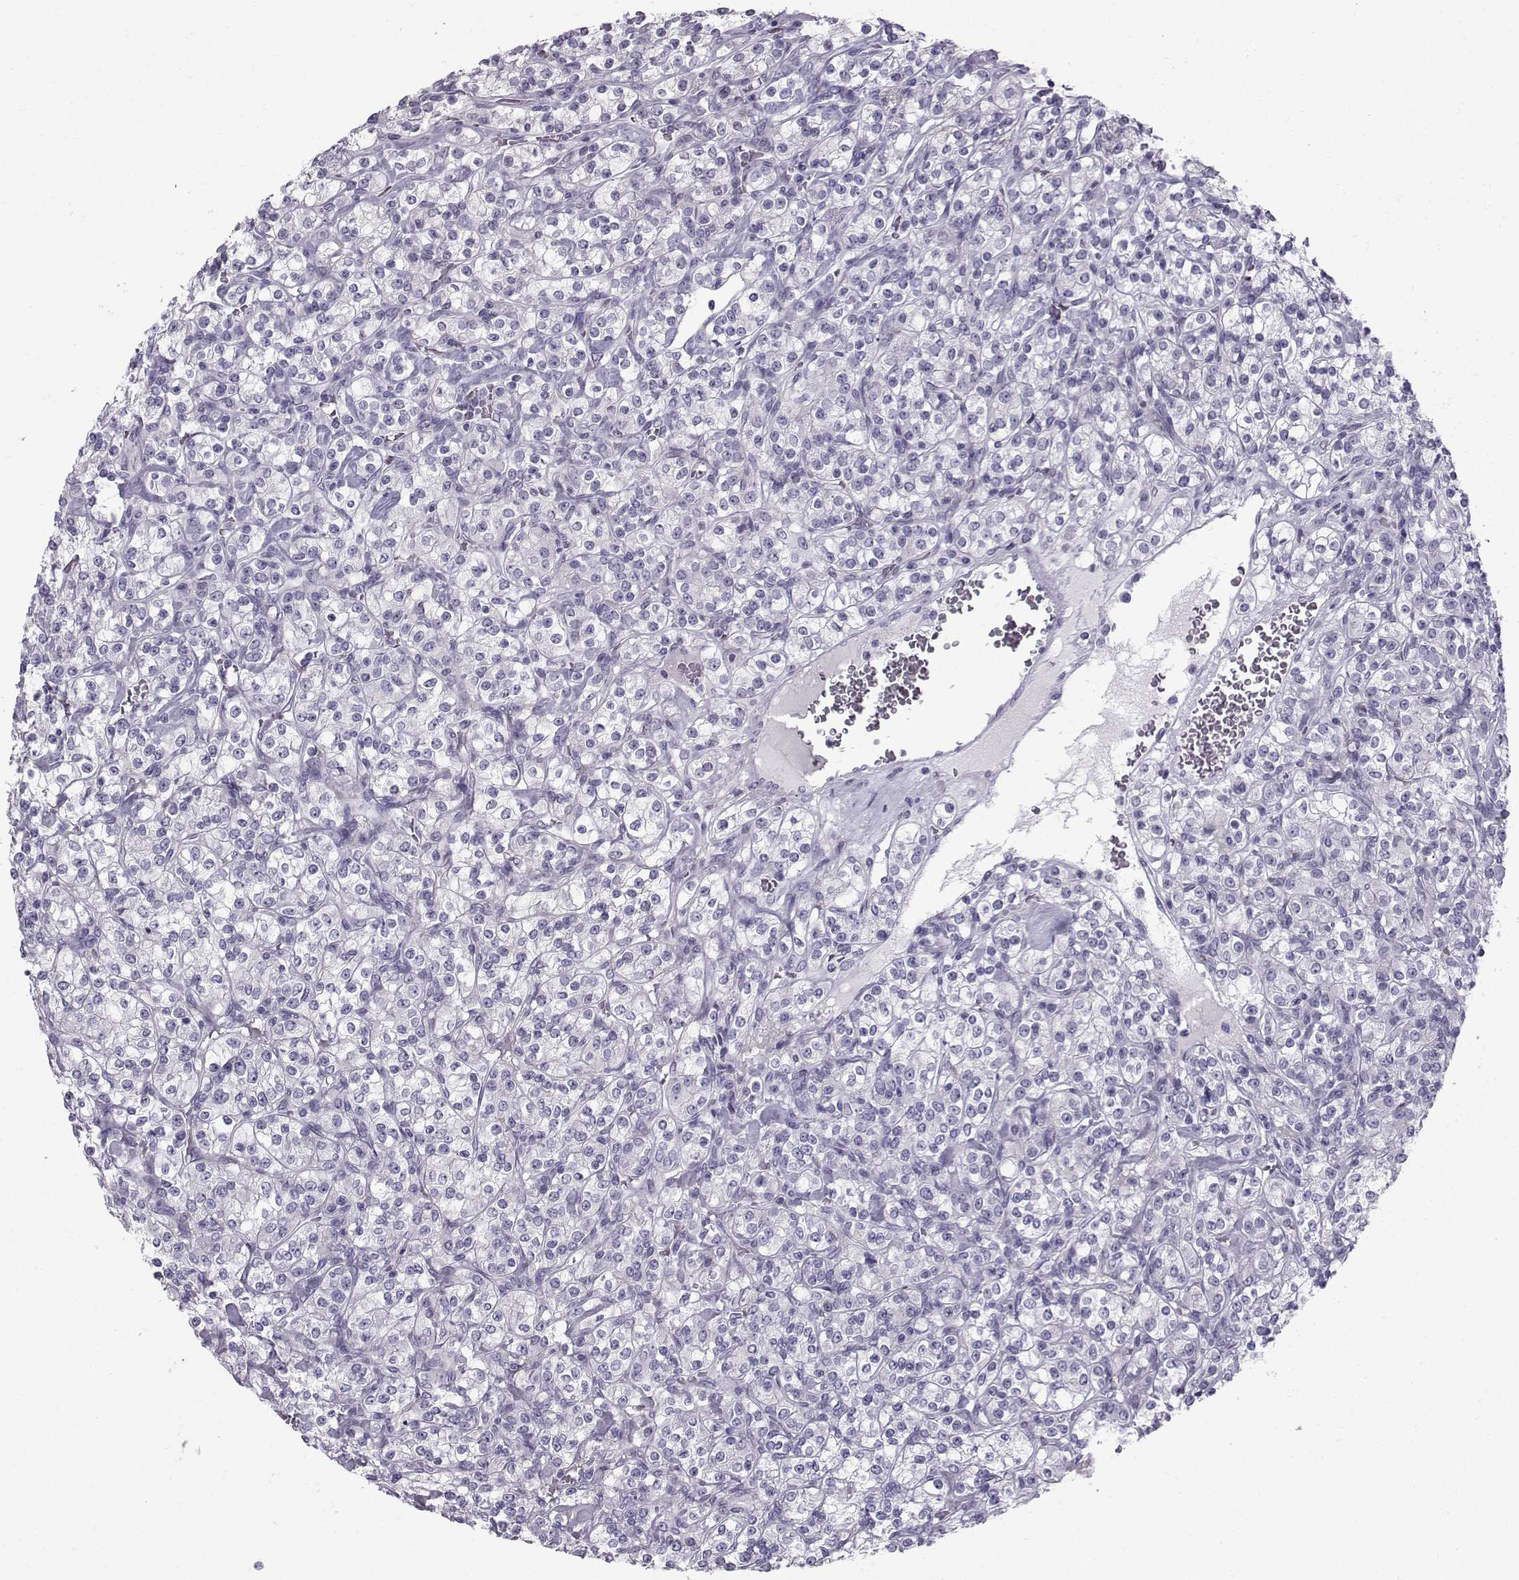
{"staining": {"intensity": "negative", "quantity": "none", "location": "none"}, "tissue": "renal cancer", "cell_type": "Tumor cells", "image_type": "cancer", "snomed": [{"axis": "morphology", "description": "Adenocarcinoma, NOS"}, {"axis": "topography", "description": "Kidney"}], "caption": "Micrograph shows no protein expression in tumor cells of renal cancer tissue.", "gene": "DMRT3", "patient": {"sex": "male", "age": 77}}